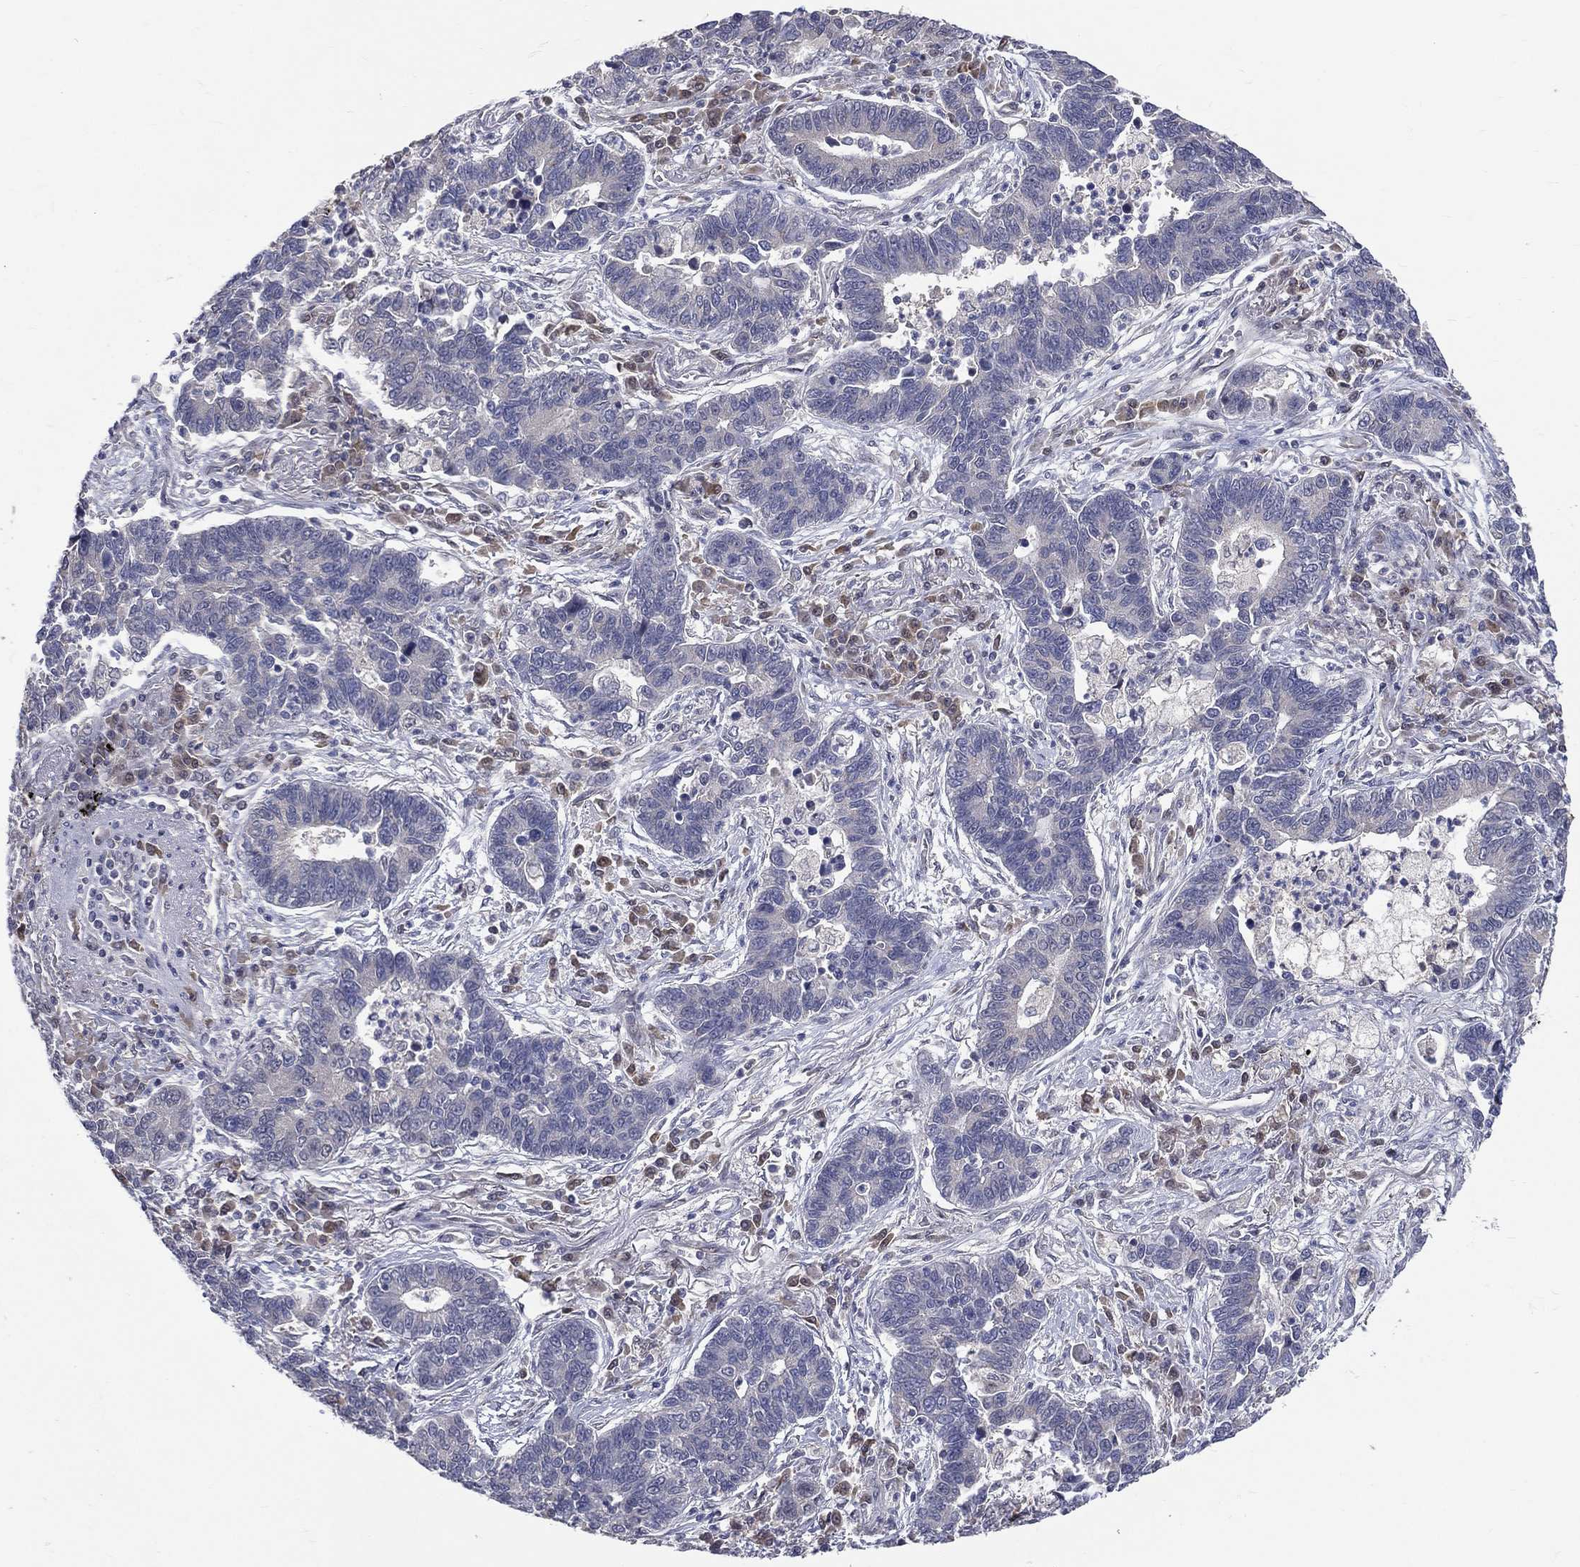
{"staining": {"intensity": "negative", "quantity": "none", "location": "none"}, "tissue": "lung cancer", "cell_type": "Tumor cells", "image_type": "cancer", "snomed": [{"axis": "morphology", "description": "Adenocarcinoma, NOS"}, {"axis": "topography", "description": "Lung"}], "caption": "There is no significant expression in tumor cells of lung cancer (adenocarcinoma).", "gene": "DLG4", "patient": {"sex": "female", "age": 57}}